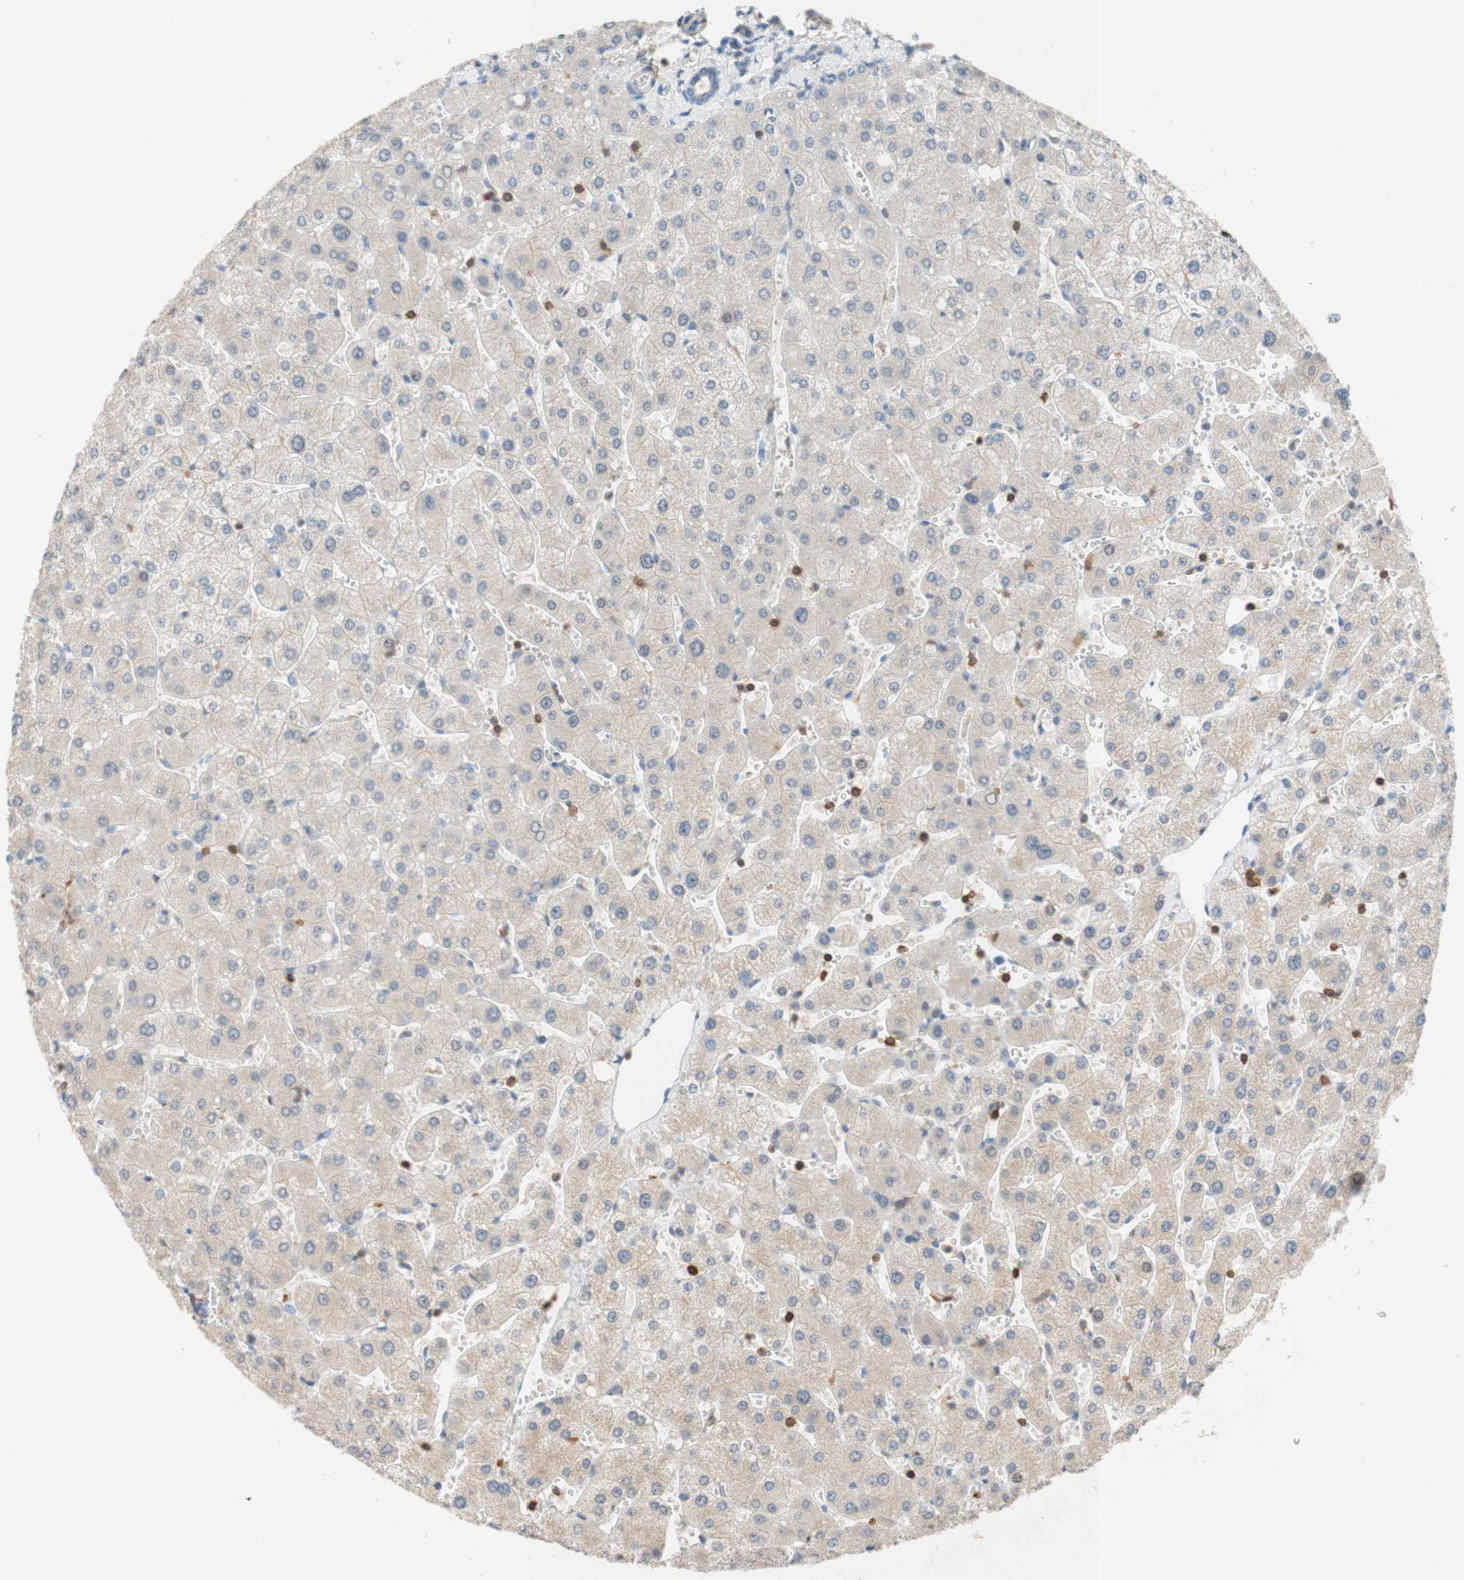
{"staining": {"intensity": "weak", "quantity": ">75%", "location": "cytoplasmic/membranous"}, "tissue": "liver", "cell_type": "Cholangiocytes", "image_type": "normal", "snomed": [{"axis": "morphology", "description": "Normal tissue, NOS"}, {"axis": "topography", "description": "Liver"}], "caption": "Brown immunohistochemical staining in unremarkable human liver displays weak cytoplasmic/membranous expression in approximately >75% of cholangiocytes. The staining is performed using DAB (3,3'-diaminobenzidine) brown chromogen to label protein expression. The nuclei are counter-stained blue using hematoxylin.", "gene": "SPINK6", "patient": {"sex": "male", "age": 55}}